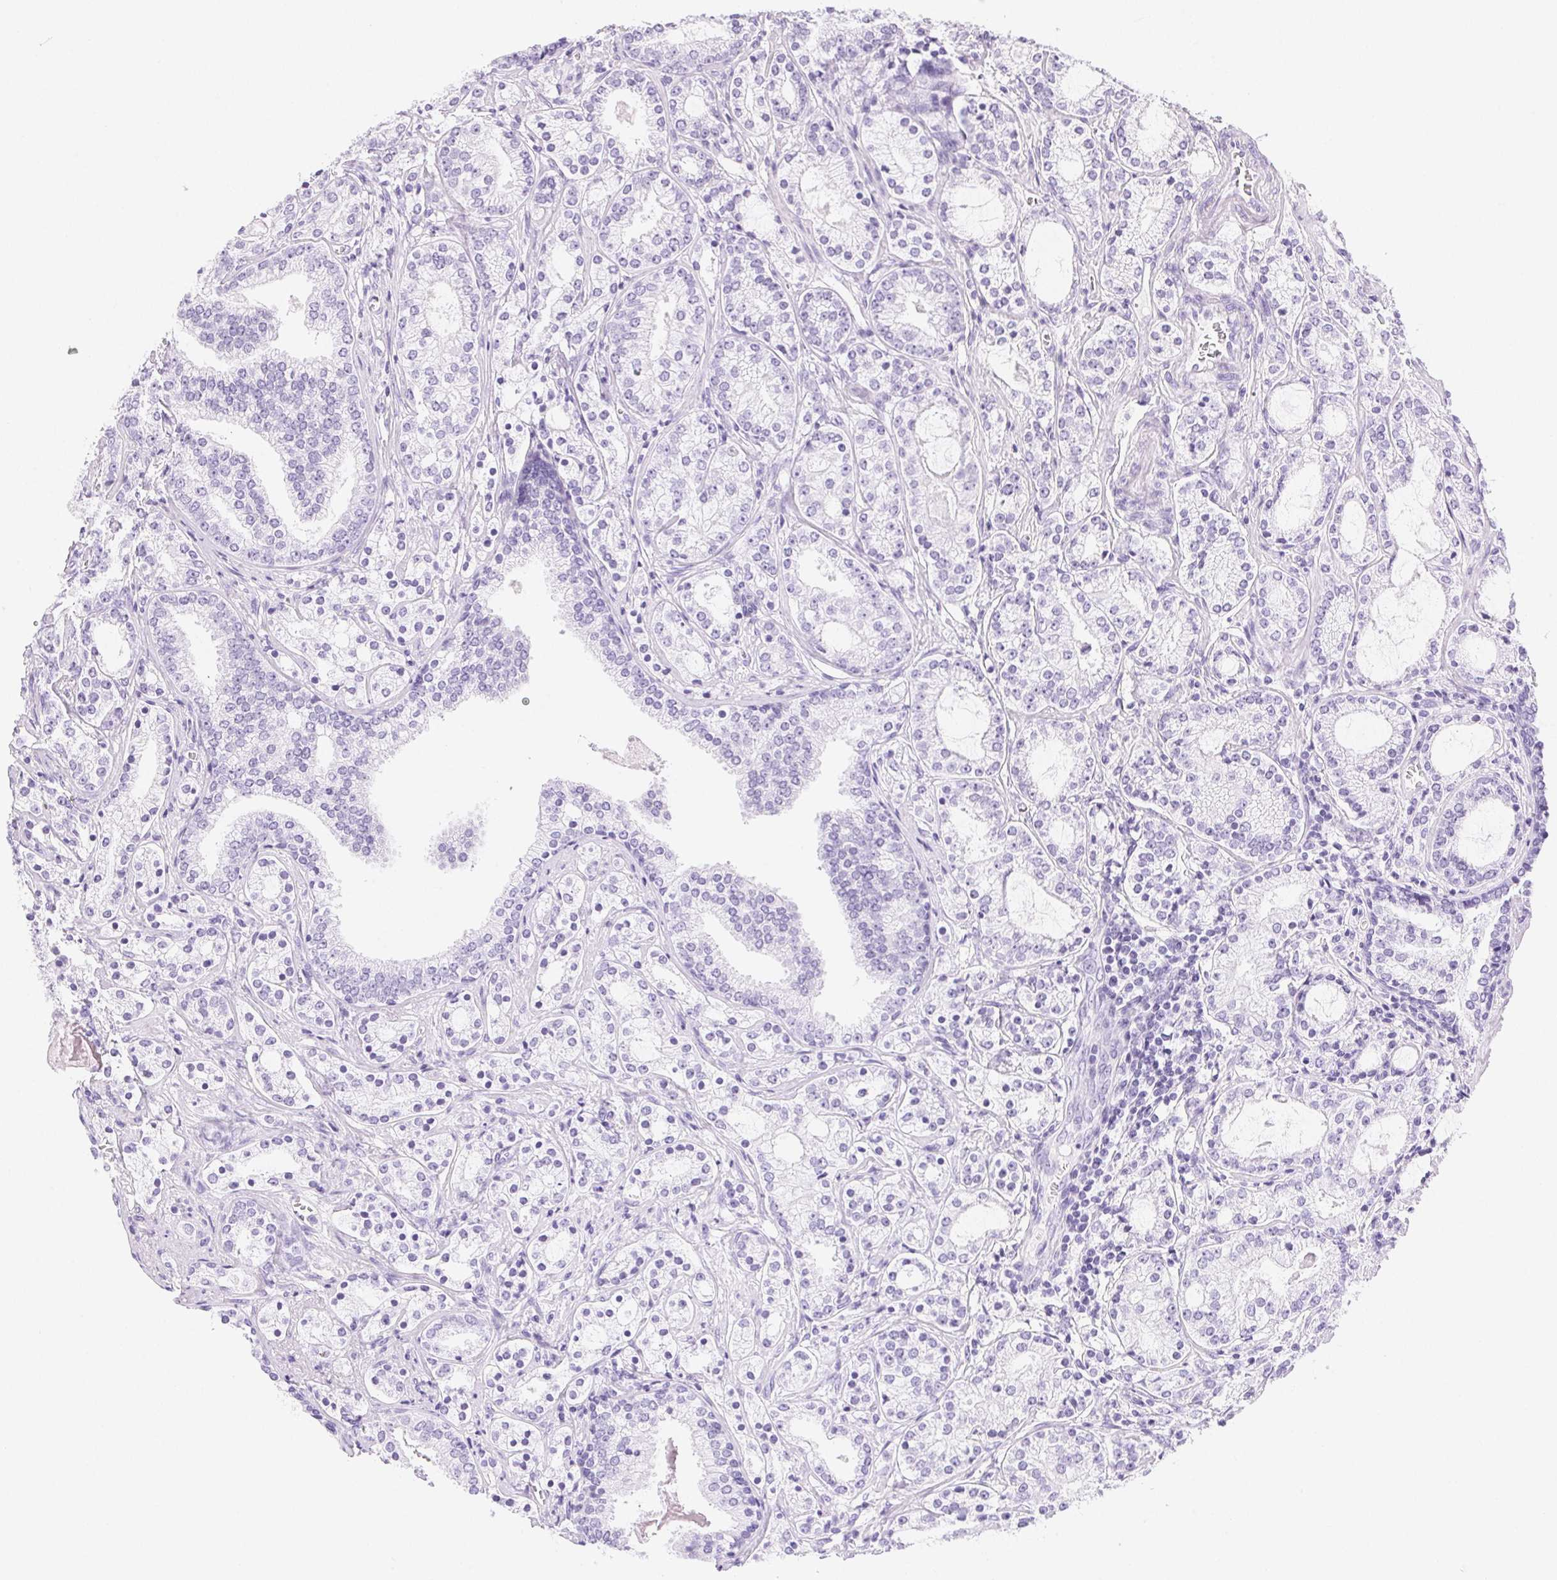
{"staining": {"intensity": "negative", "quantity": "none", "location": "none"}, "tissue": "prostate cancer", "cell_type": "Tumor cells", "image_type": "cancer", "snomed": [{"axis": "morphology", "description": "Adenocarcinoma, Medium grade"}, {"axis": "topography", "description": "Prostate"}], "caption": "Tumor cells are negative for brown protein staining in adenocarcinoma (medium-grade) (prostate). (Immunohistochemistry, brightfield microscopy, high magnification).", "gene": "CLDN16", "patient": {"sex": "male", "age": 57}}